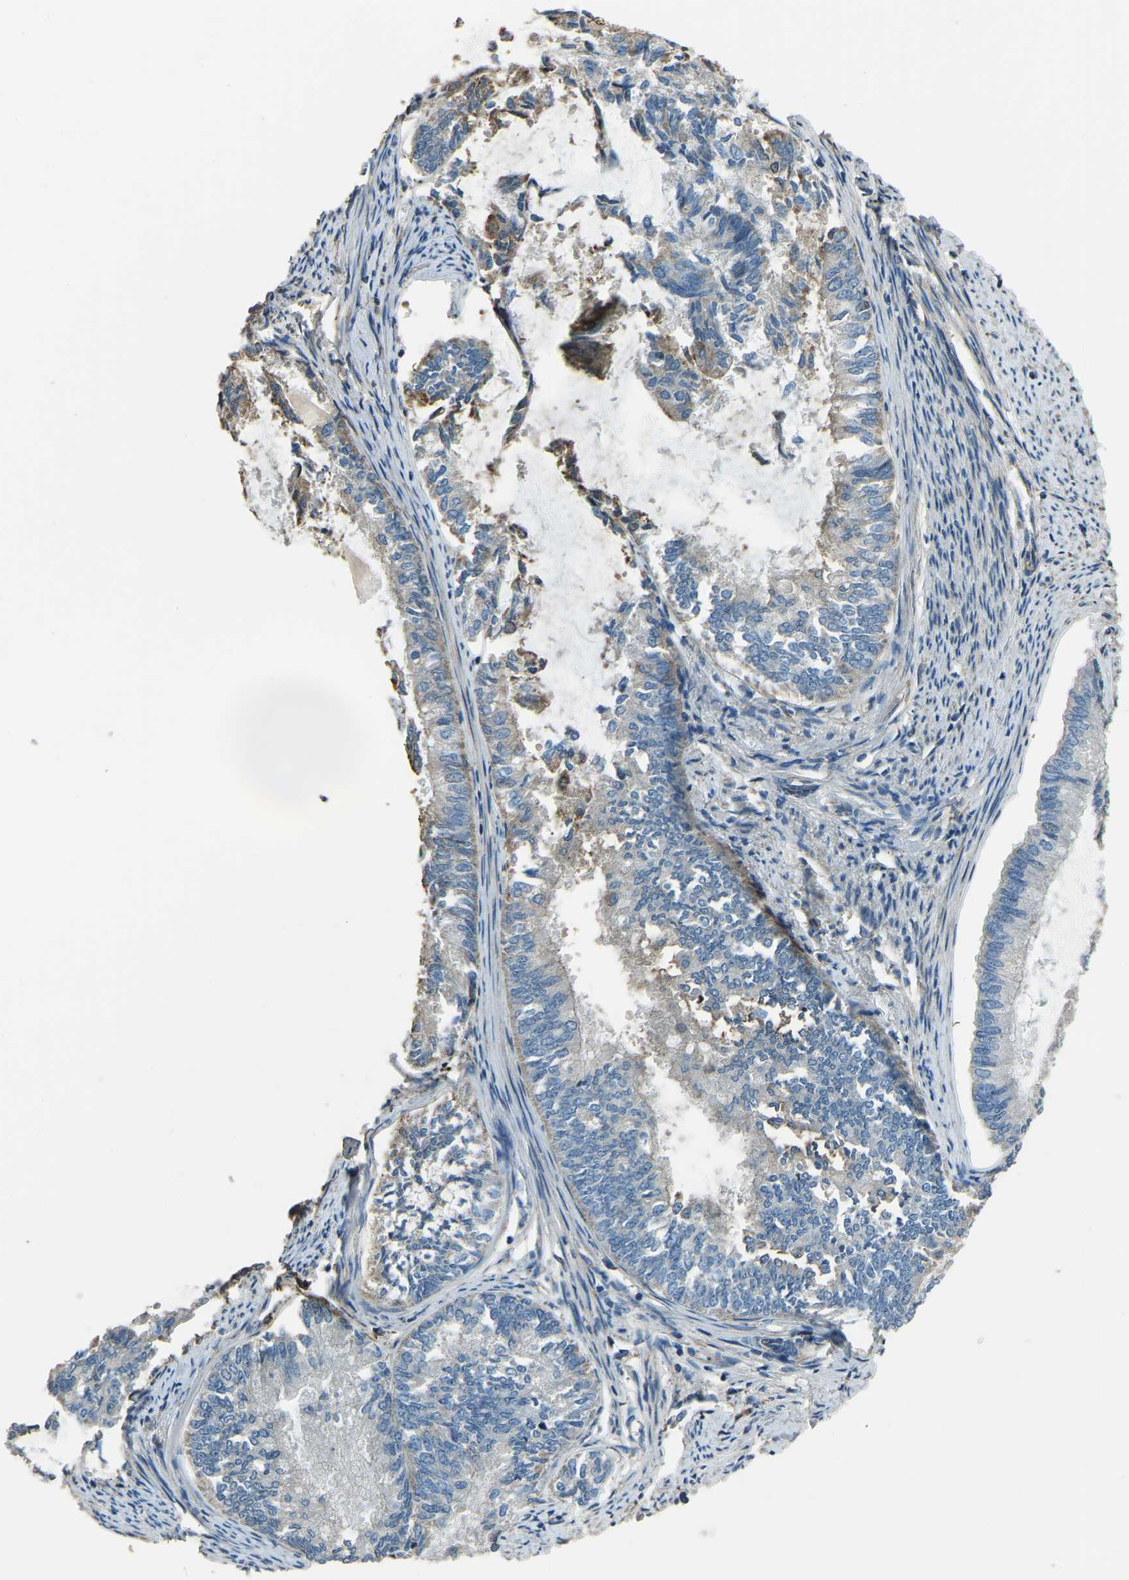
{"staining": {"intensity": "weak", "quantity": "<25%", "location": "cytoplasmic/membranous"}, "tissue": "endometrial cancer", "cell_type": "Tumor cells", "image_type": "cancer", "snomed": [{"axis": "morphology", "description": "Adenocarcinoma, NOS"}, {"axis": "topography", "description": "Endometrium"}], "caption": "A photomicrograph of human adenocarcinoma (endometrial) is negative for staining in tumor cells.", "gene": "COL3A1", "patient": {"sex": "female", "age": 86}}